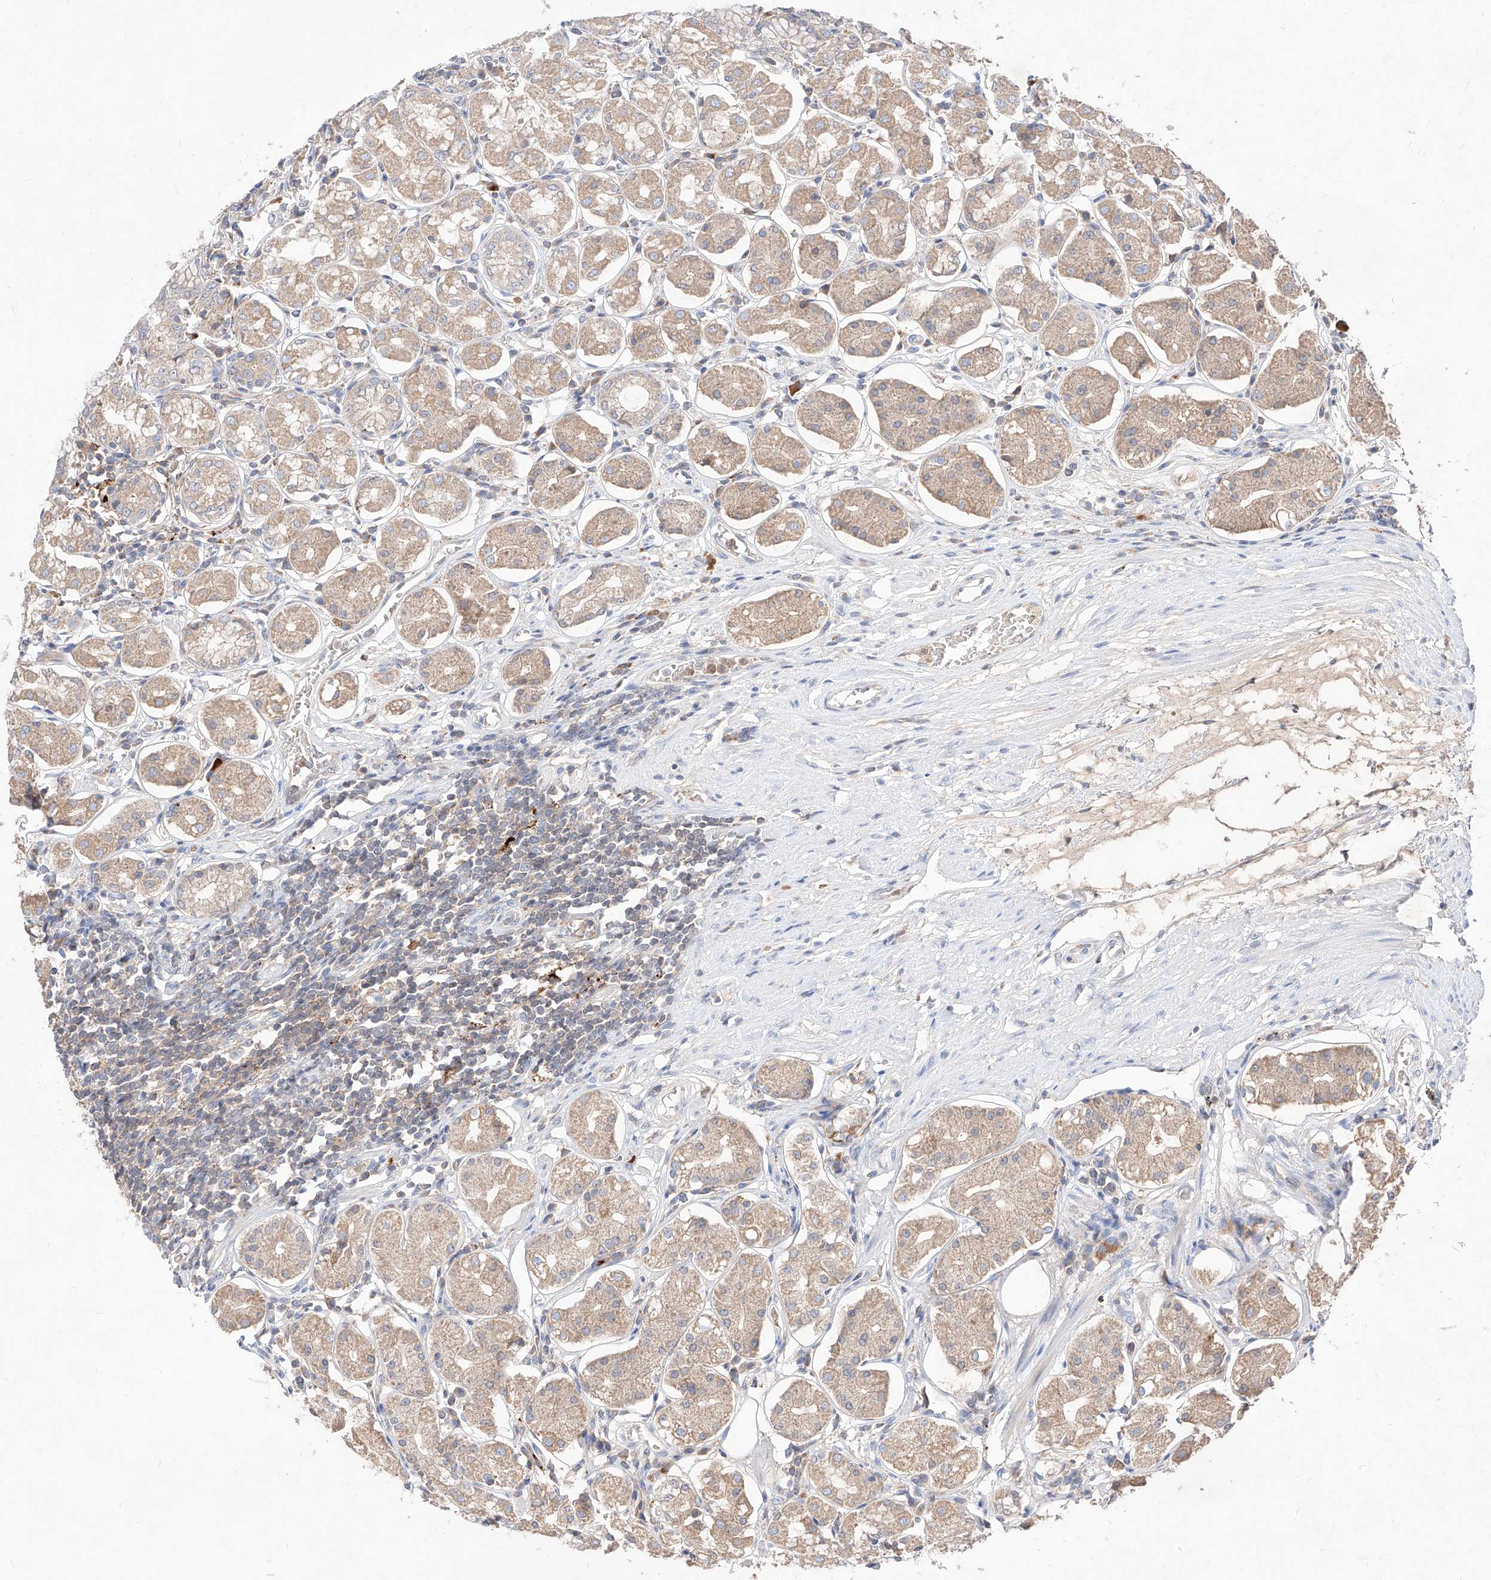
{"staining": {"intensity": "weak", "quantity": "25%-75%", "location": "cytoplasmic/membranous"}, "tissue": "stomach", "cell_type": "Glandular cells", "image_type": "normal", "snomed": [{"axis": "morphology", "description": "Normal tissue, NOS"}, {"axis": "topography", "description": "Stomach, lower"}], "caption": "Benign stomach displays weak cytoplasmic/membranous expression in approximately 25%-75% of glandular cells.", "gene": "TSNAX", "patient": {"sex": "female", "age": 56}}